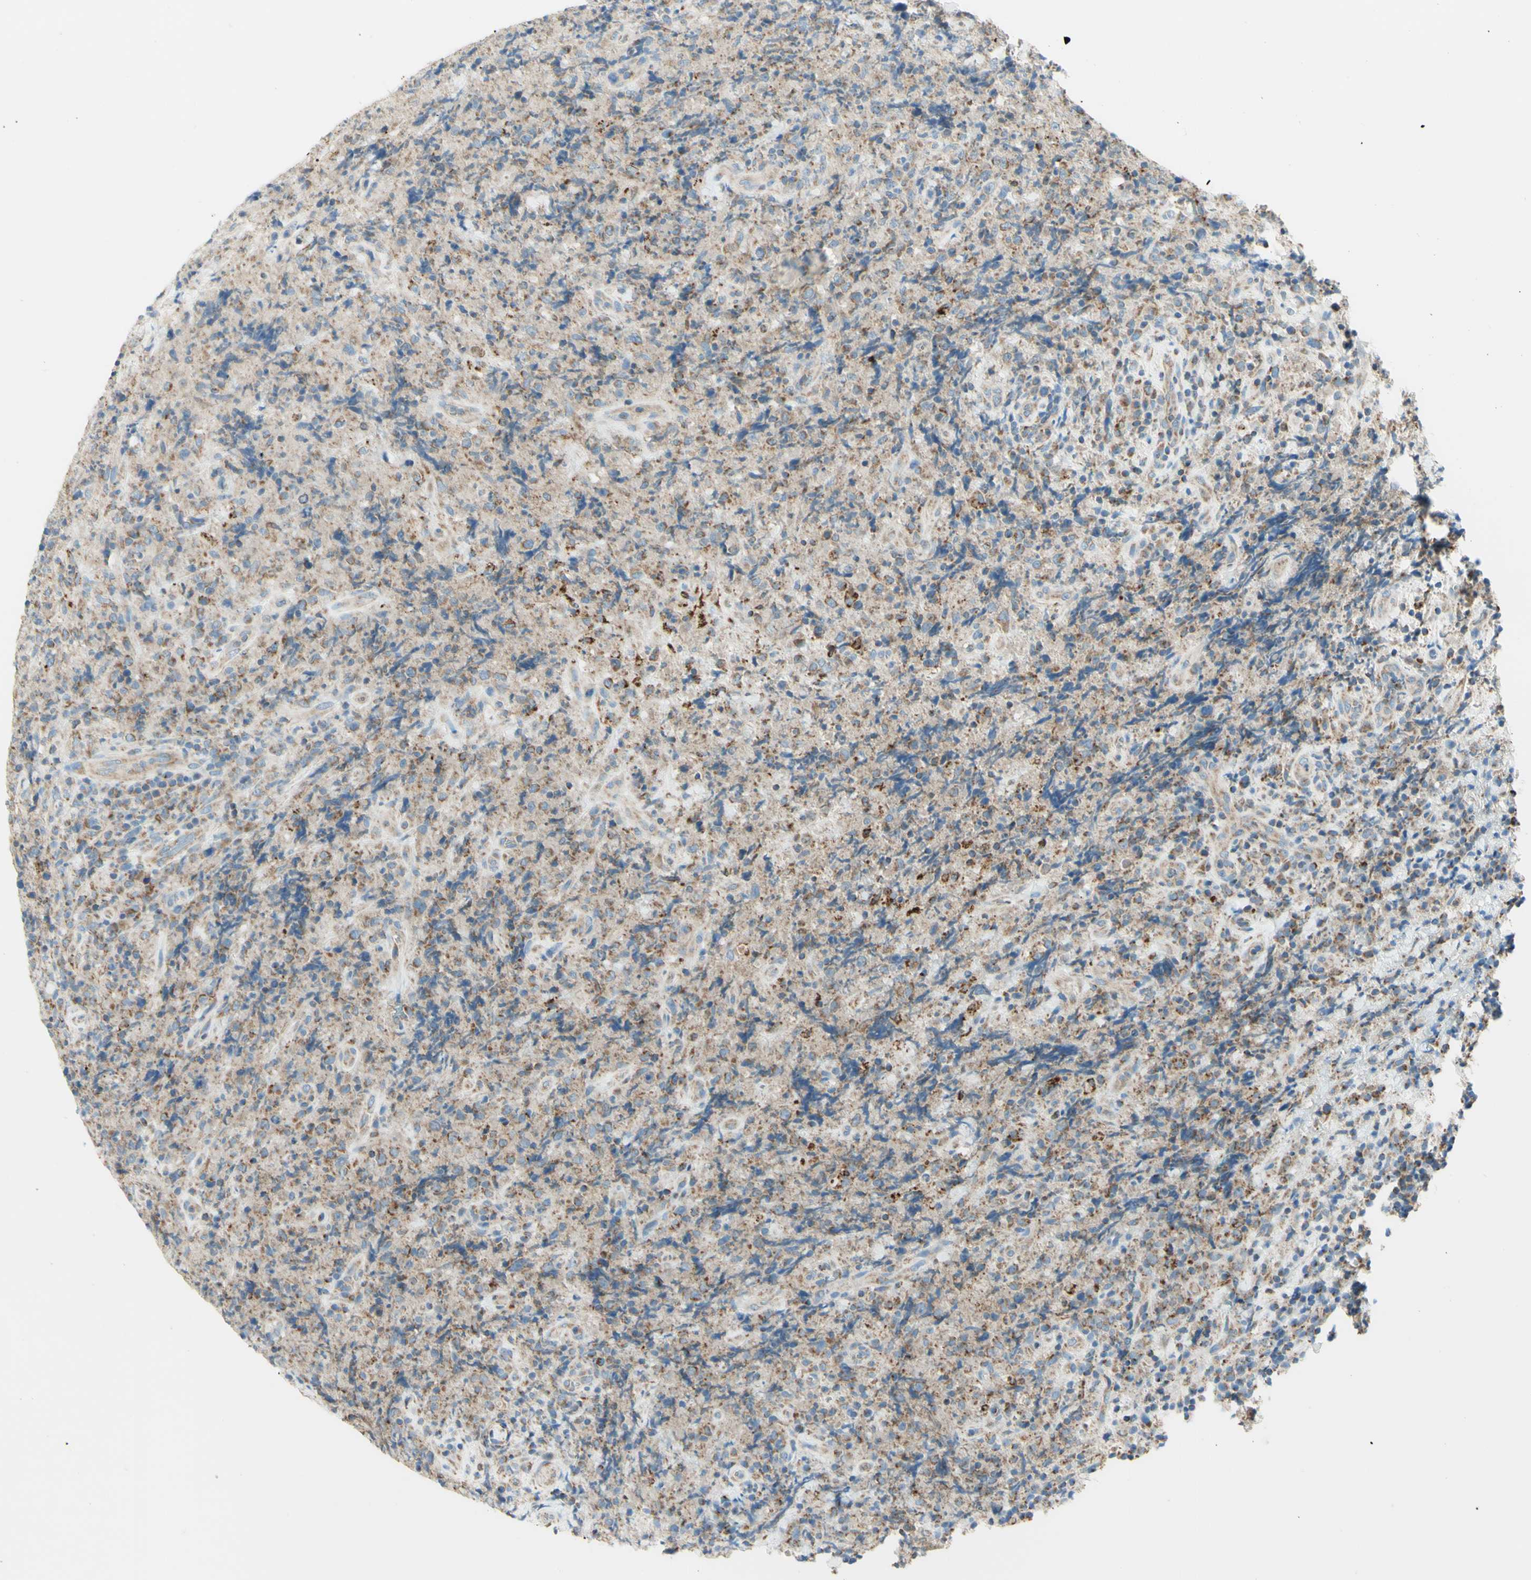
{"staining": {"intensity": "moderate", "quantity": "25%-75%", "location": "cytoplasmic/membranous"}, "tissue": "lymphoma", "cell_type": "Tumor cells", "image_type": "cancer", "snomed": [{"axis": "morphology", "description": "Malignant lymphoma, non-Hodgkin's type, High grade"}, {"axis": "topography", "description": "Tonsil"}], "caption": "IHC (DAB (3,3'-diaminobenzidine)) staining of lymphoma reveals moderate cytoplasmic/membranous protein expression in approximately 25%-75% of tumor cells.", "gene": "ARMC10", "patient": {"sex": "female", "age": 36}}